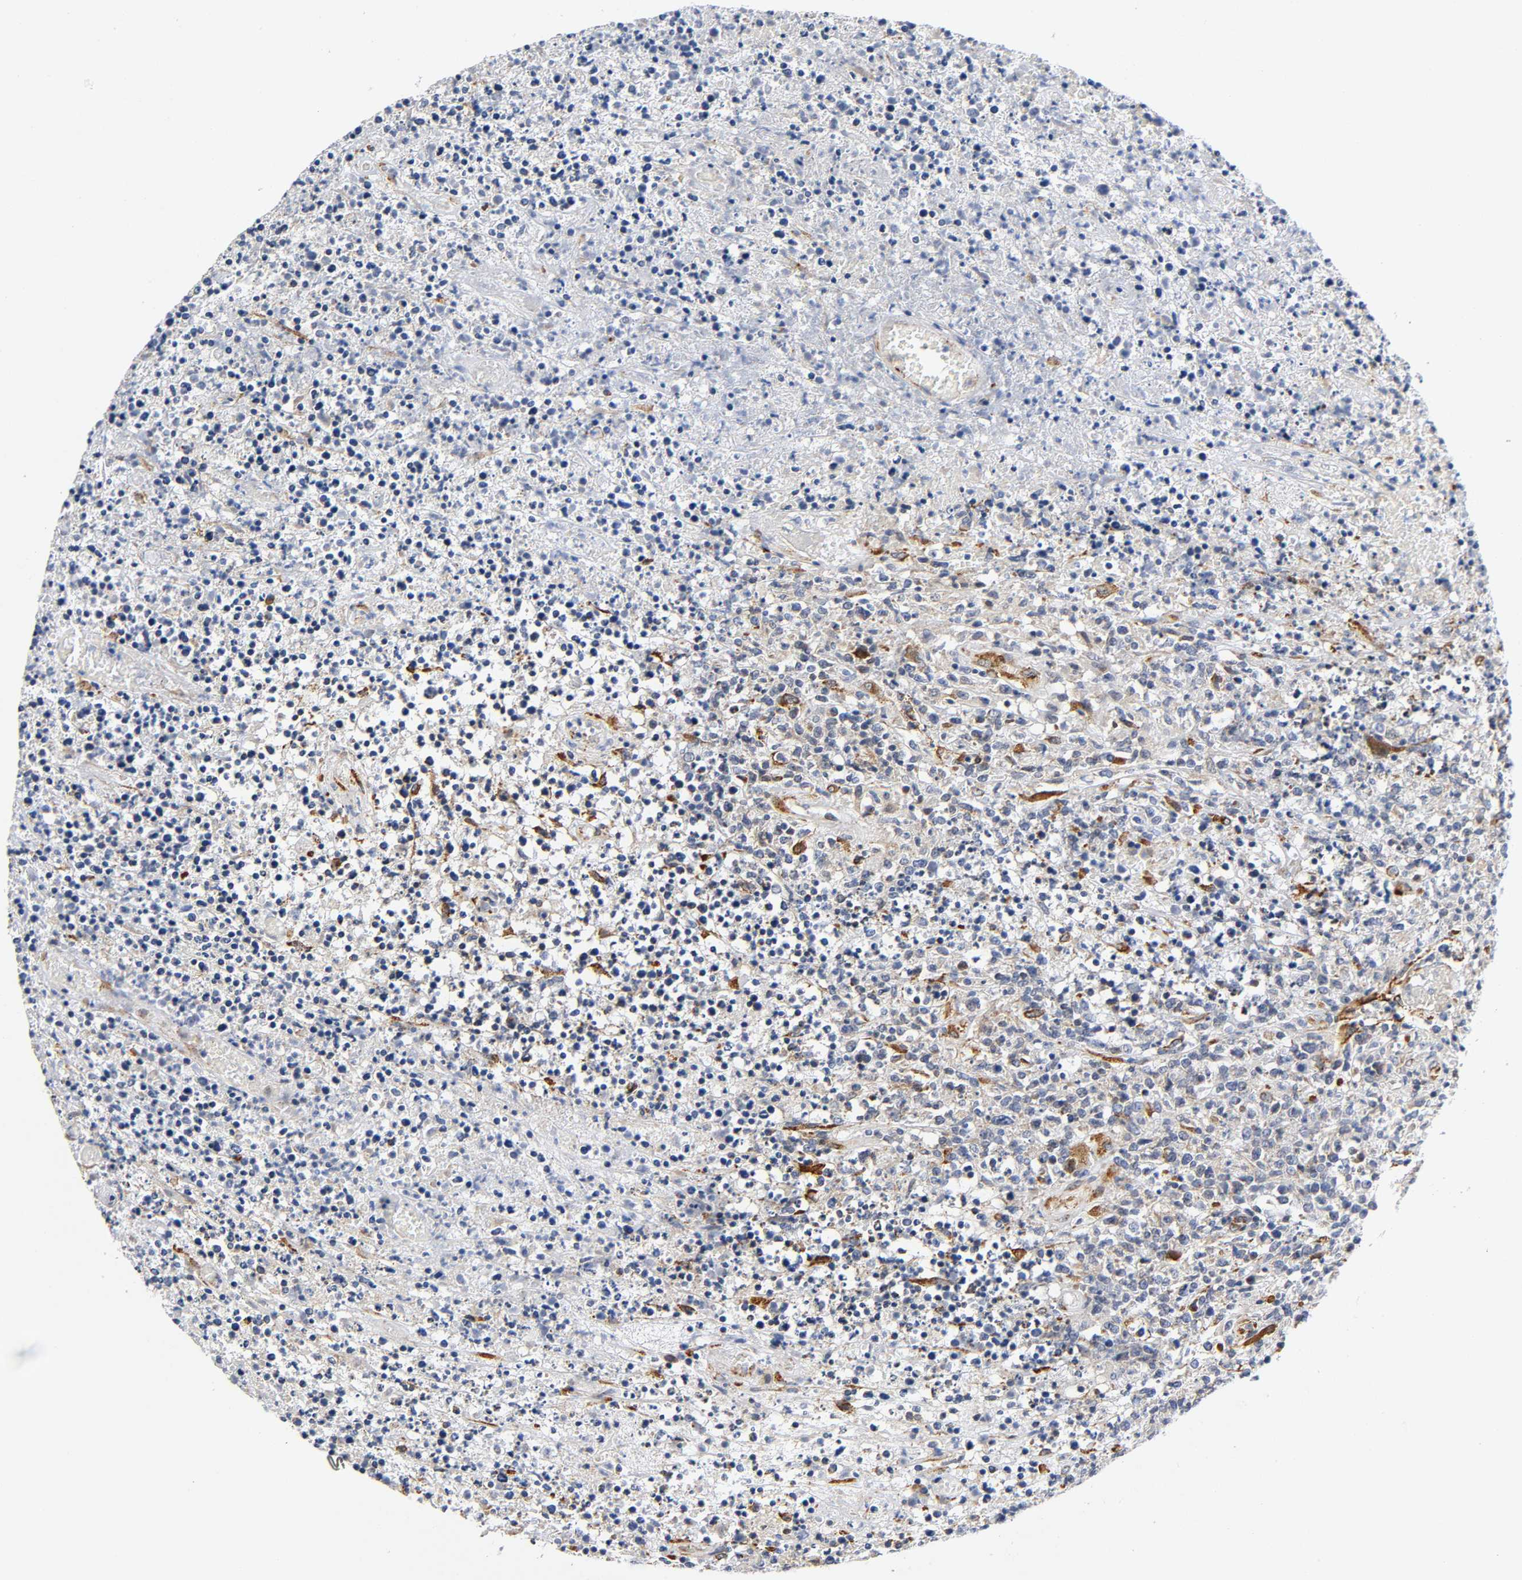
{"staining": {"intensity": "weak", "quantity": ">75%", "location": "cytoplasmic/membranous"}, "tissue": "lymphoma", "cell_type": "Tumor cells", "image_type": "cancer", "snomed": [{"axis": "morphology", "description": "Malignant lymphoma, non-Hodgkin's type, High grade"}, {"axis": "topography", "description": "Lymph node"}], "caption": "This micrograph demonstrates malignant lymphoma, non-Hodgkin's type (high-grade) stained with immunohistochemistry to label a protein in brown. The cytoplasmic/membranous of tumor cells show weak positivity for the protein. Nuclei are counter-stained blue.", "gene": "SOS2", "patient": {"sex": "female", "age": 84}}